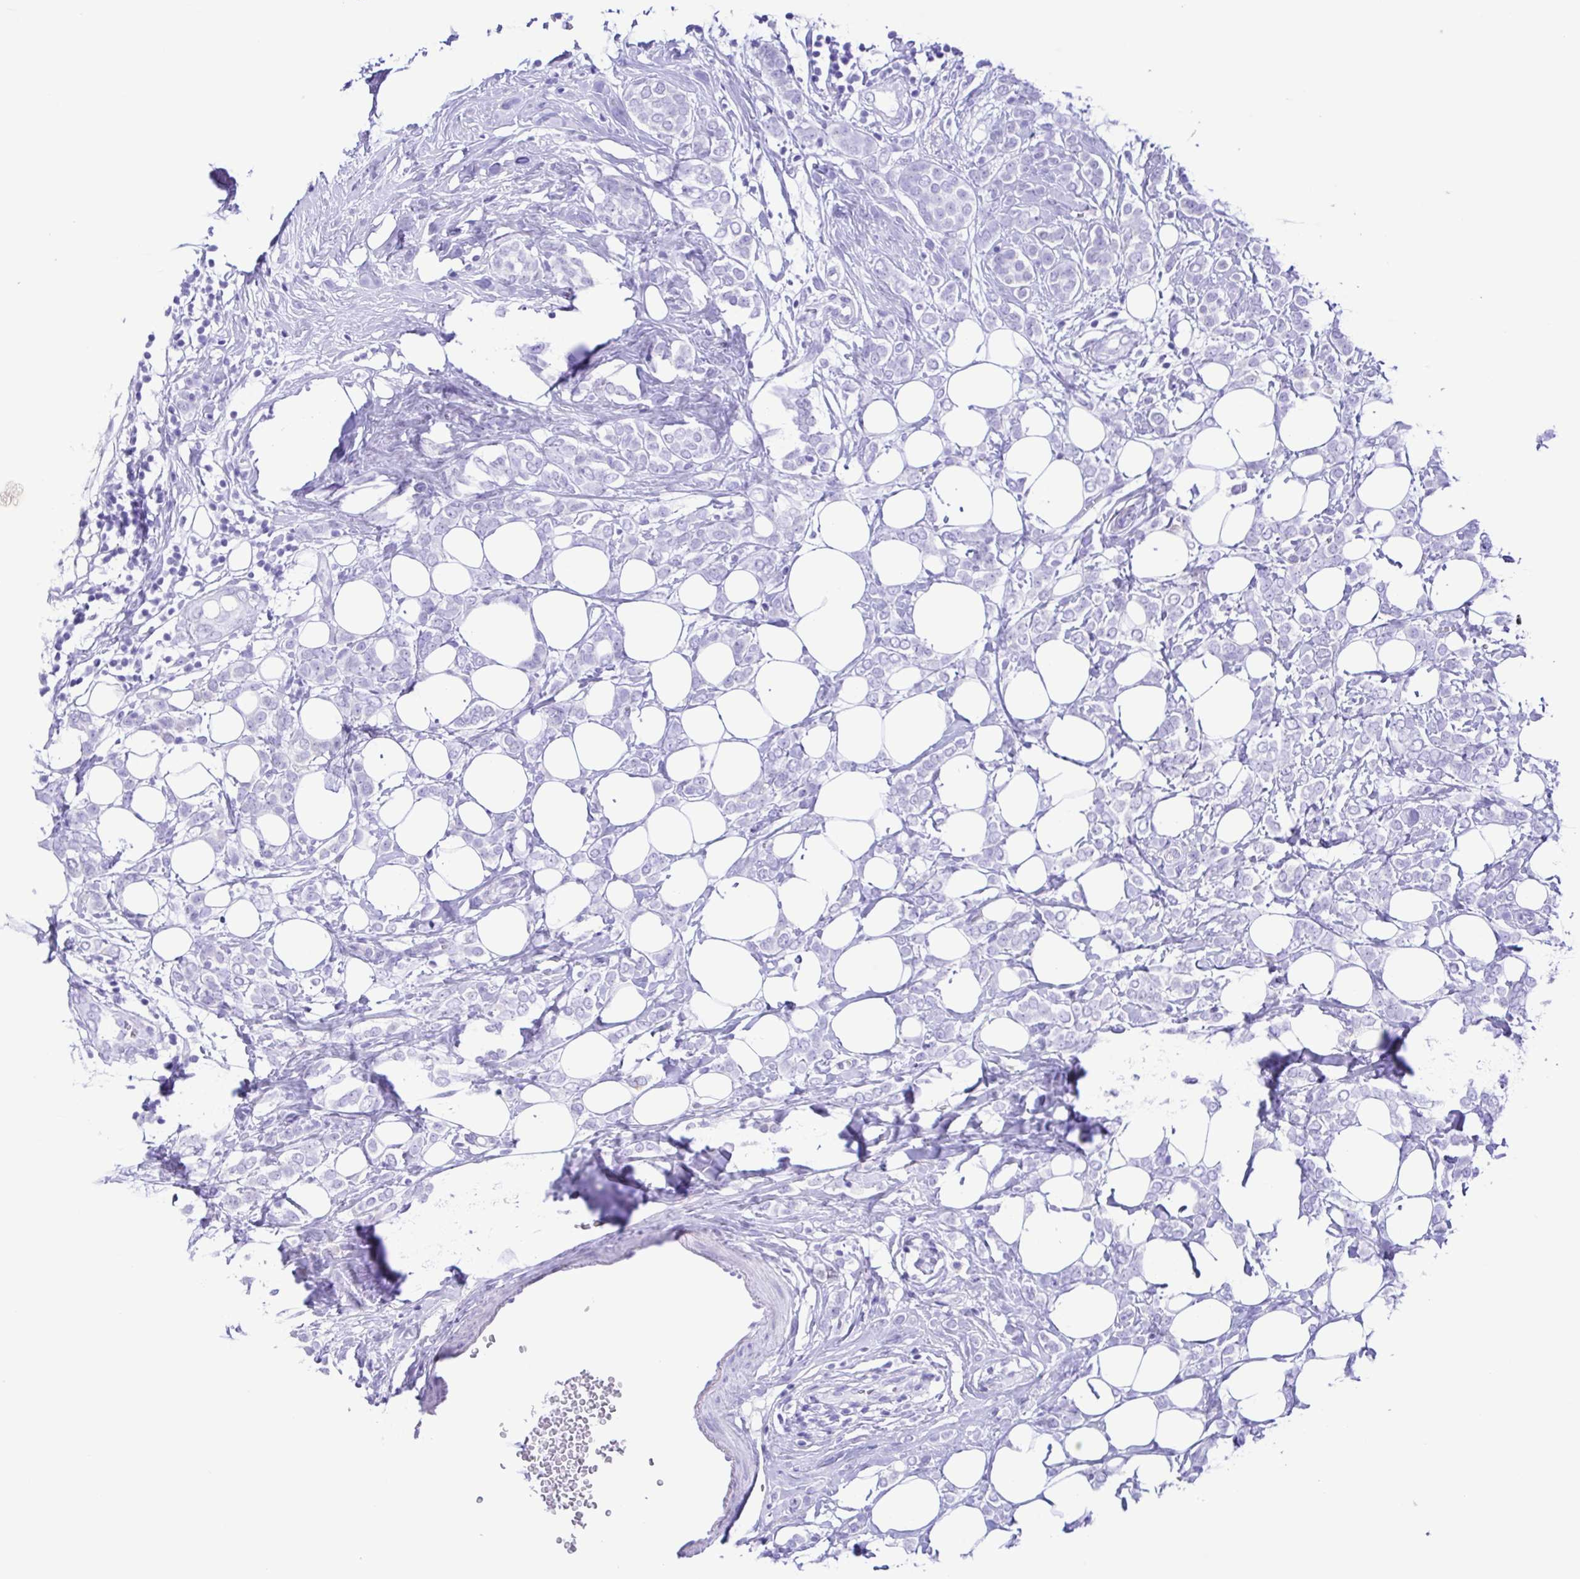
{"staining": {"intensity": "negative", "quantity": "none", "location": "none"}, "tissue": "breast cancer", "cell_type": "Tumor cells", "image_type": "cancer", "snomed": [{"axis": "morphology", "description": "Lobular carcinoma"}, {"axis": "topography", "description": "Breast"}], "caption": "Immunohistochemical staining of breast lobular carcinoma displays no significant positivity in tumor cells.", "gene": "ERP27", "patient": {"sex": "female", "age": 49}}